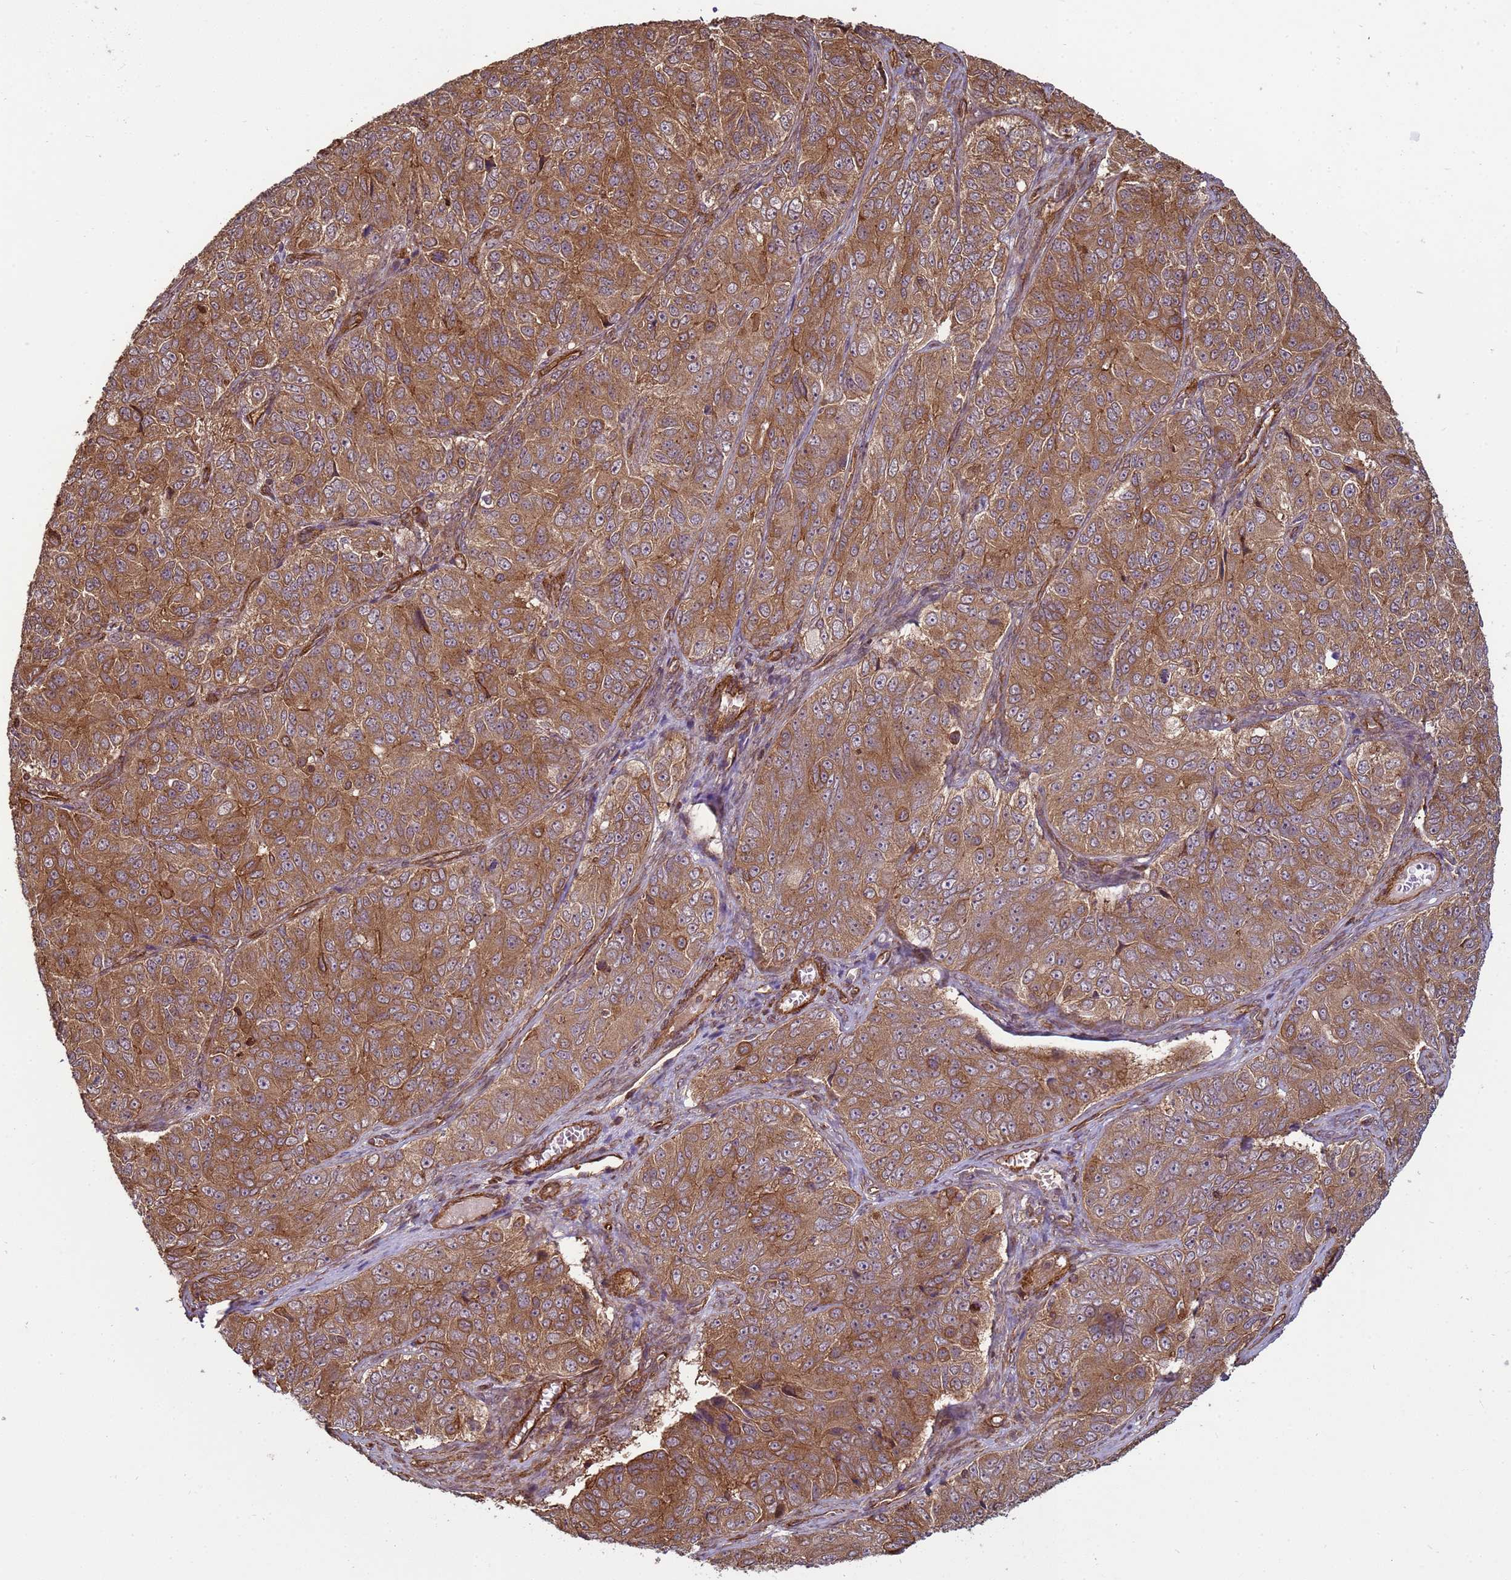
{"staining": {"intensity": "moderate", "quantity": ">75%", "location": "cytoplasmic/membranous"}, "tissue": "ovarian cancer", "cell_type": "Tumor cells", "image_type": "cancer", "snomed": [{"axis": "morphology", "description": "Carcinoma, endometroid"}, {"axis": "topography", "description": "Ovary"}], "caption": "Tumor cells show medium levels of moderate cytoplasmic/membranous positivity in approximately >75% of cells in human ovarian cancer. (Stains: DAB (3,3'-diaminobenzidine) in brown, nuclei in blue, Microscopy: brightfield microscopy at high magnification).", "gene": "CNOT1", "patient": {"sex": "female", "age": 51}}